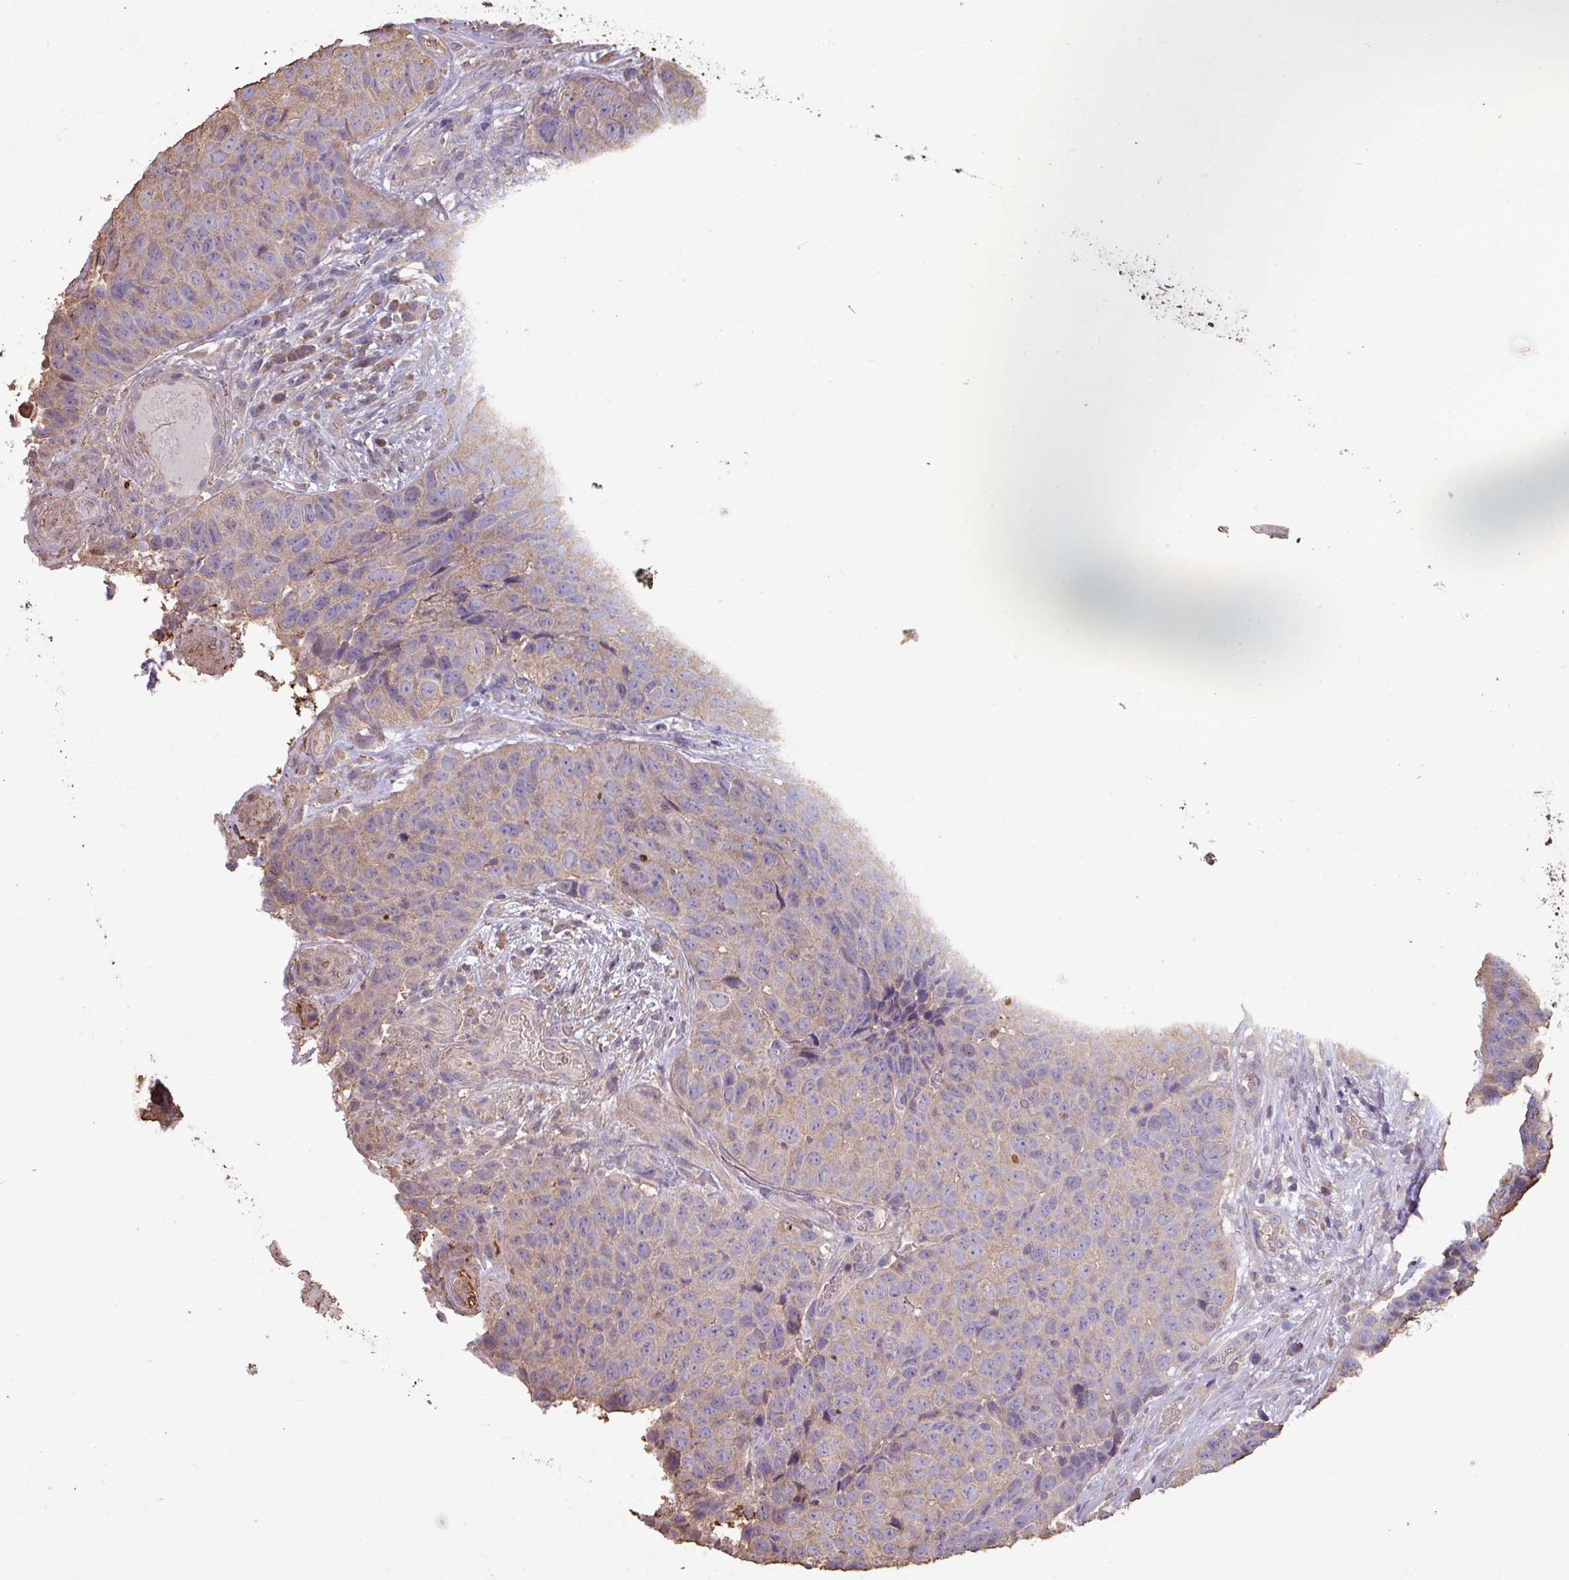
{"staining": {"intensity": "weak", "quantity": "25%-75%", "location": "cytoplasmic/membranous"}, "tissue": "head and neck cancer", "cell_type": "Tumor cells", "image_type": "cancer", "snomed": [{"axis": "morphology", "description": "Squamous cell carcinoma, NOS"}, {"axis": "topography", "description": "Head-Neck"}], "caption": "Immunohistochemistry staining of head and neck squamous cell carcinoma, which demonstrates low levels of weak cytoplasmic/membranous staining in approximately 25%-75% of tumor cells indicating weak cytoplasmic/membranous protein positivity. The staining was performed using DAB (brown) for protein detection and nuclei were counterstained in hematoxylin (blue).", "gene": "CAMK2B", "patient": {"sex": "male", "age": 66}}